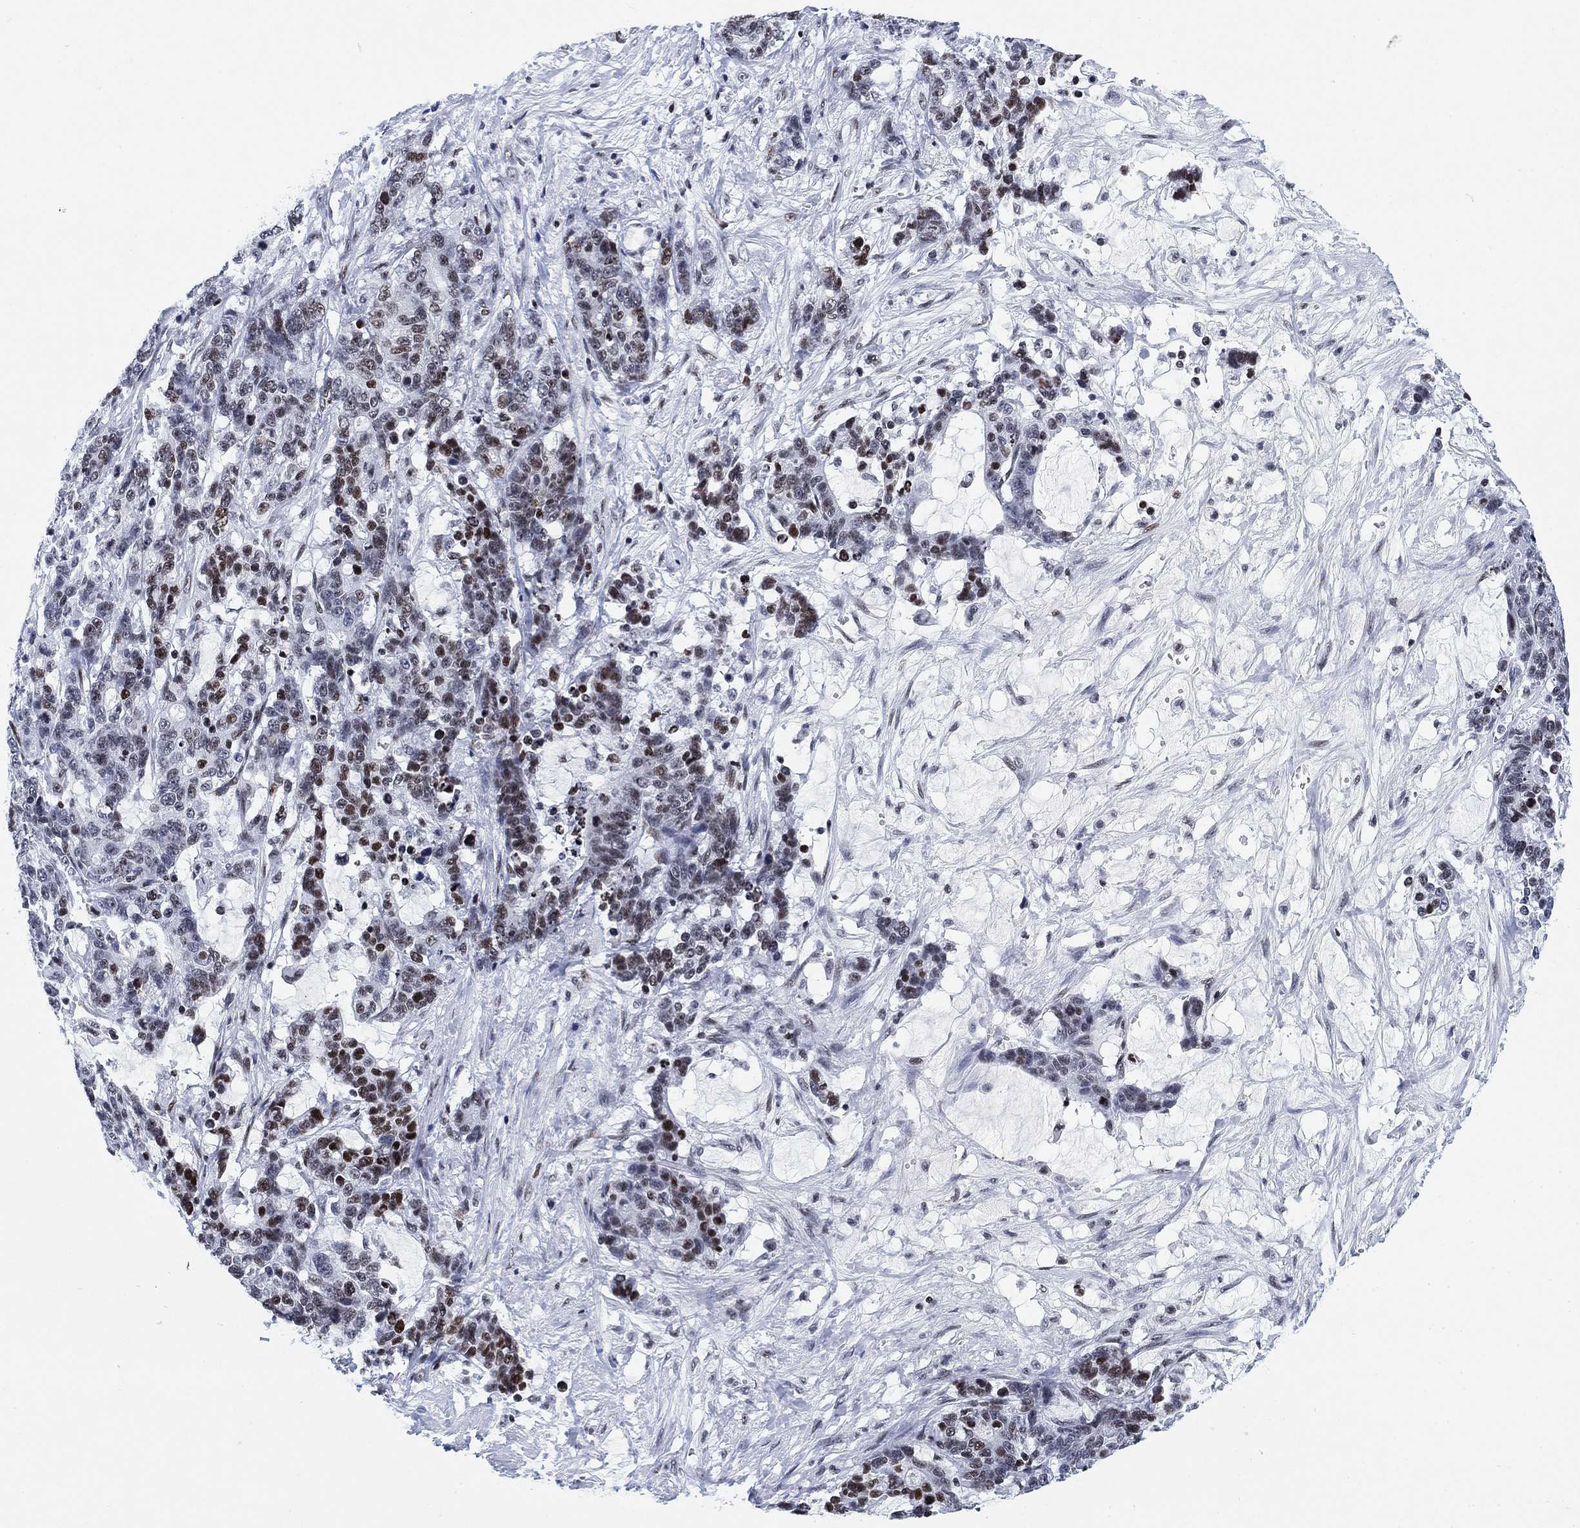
{"staining": {"intensity": "moderate", "quantity": "<25%", "location": "nuclear"}, "tissue": "stomach cancer", "cell_type": "Tumor cells", "image_type": "cancer", "snomed": [{"axis": "morphology", "description": "Normal tissue, NOS"}, {"axis": "morphology", "description": "Adenocarcinoma, NOS"}, {"axis": "topography", "description": "Stomach"}], "caption": "This photomicrograph reveals stomach adenocarcinoma stained with IHC to label a protein in brown. The nuclear of tumor cells show moderate positivity for the protein. Nuclei are counter-stained blue.", "gene": "H1-10", "patient": {"sex": "female", "age": 64}}